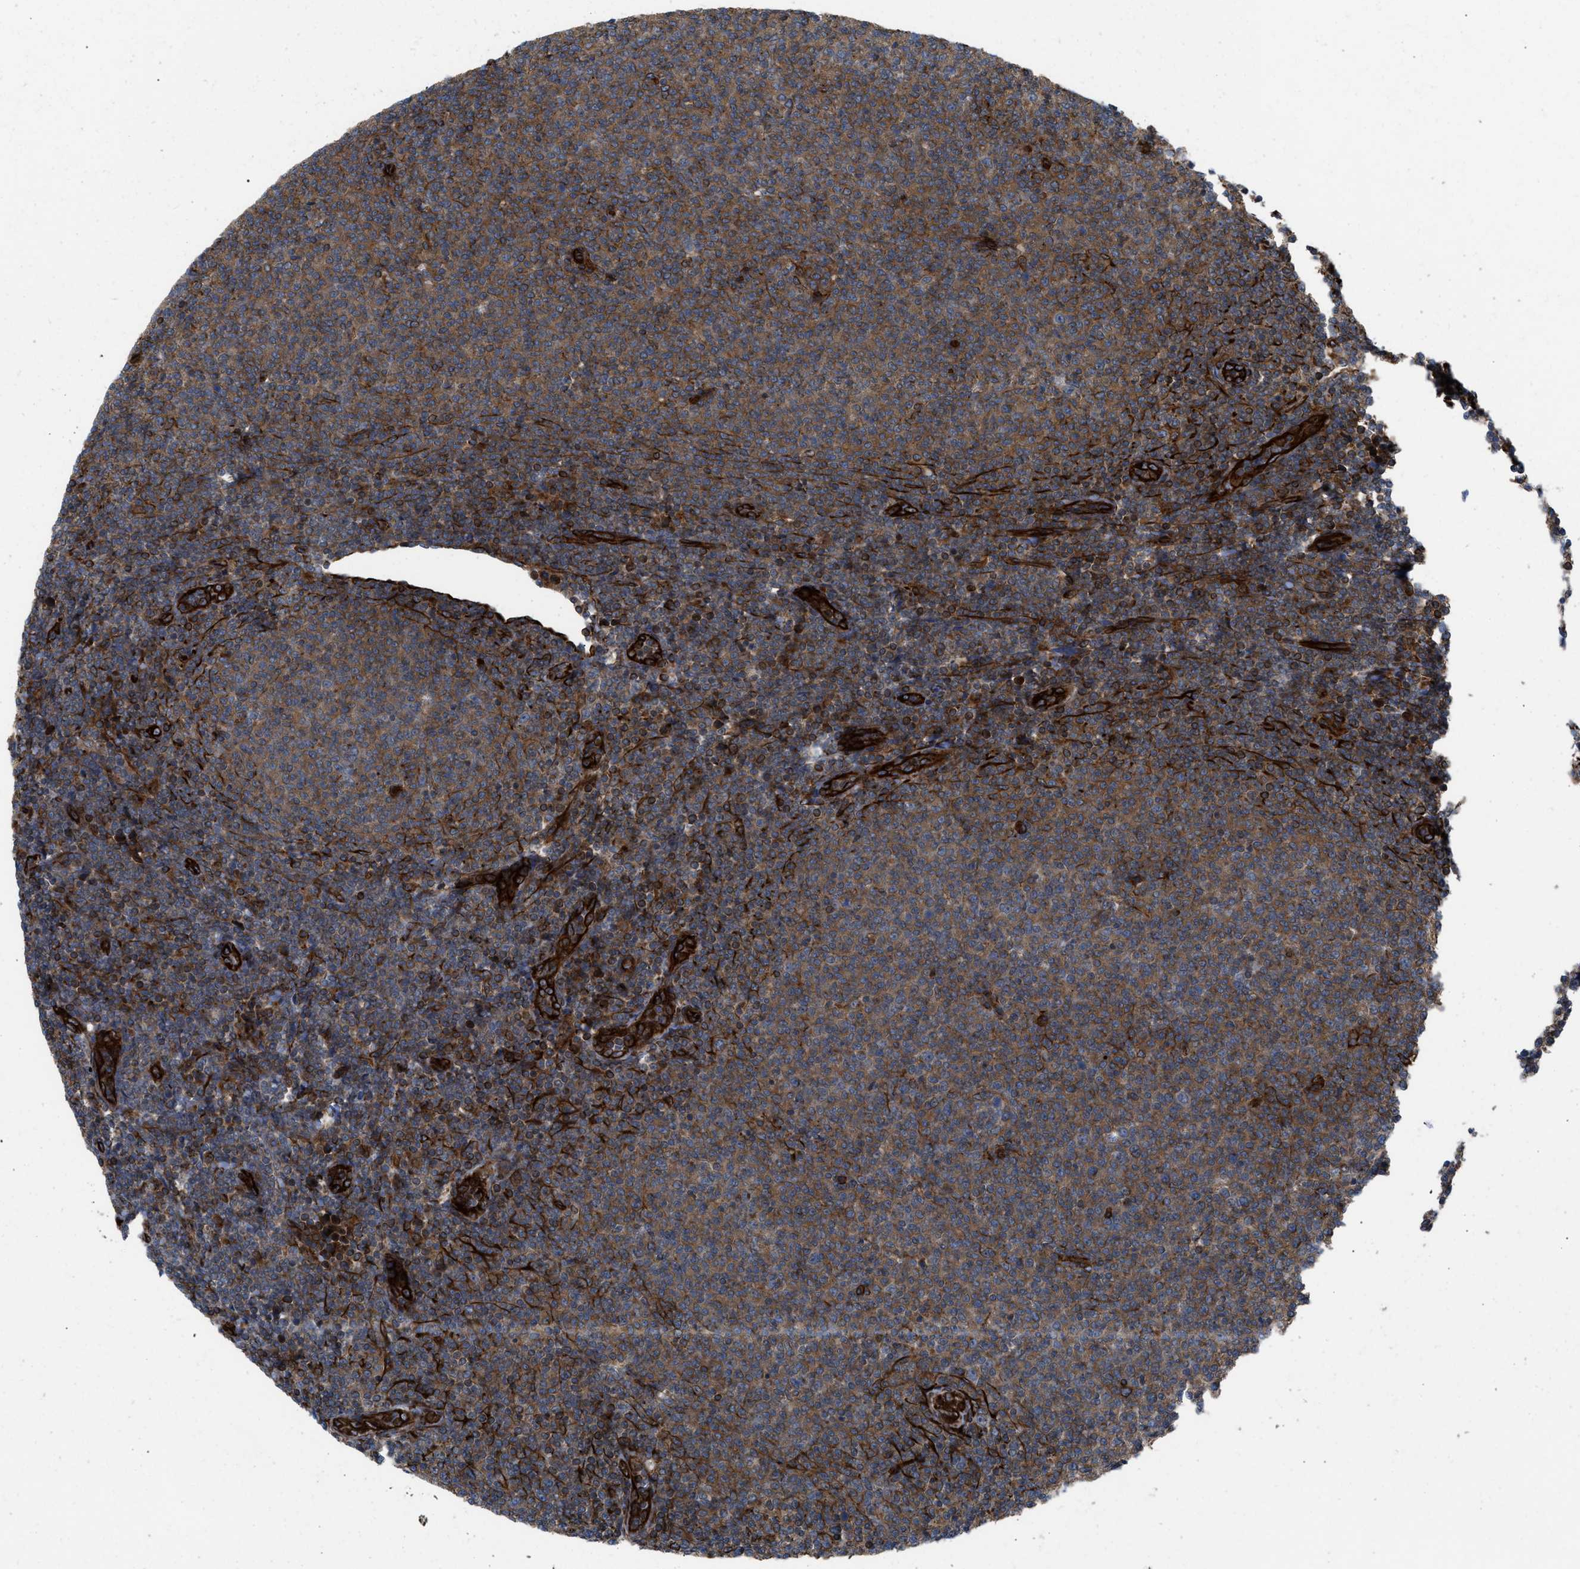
{"staining": {"intensity": "moderate", "quantity": "25%-75%", "location": "cytoplasmic/membranous"}, "tissue": "lymphoma", "cell_type": "Tumor cells", "image_type": "cancer", "snomed": [{"axis": "morphology", "description": "Malignant lymphoma, non-Hodgkin's type, Low grade"}, {"axis": "topography", "description": "Lymph node"}], "caption": "Malignant lymphoma, non-Hodgkin's type (low-grade) stained for a protein (brown) demonstrates moderate cytoplasmic/membranous positive positivity in about 25%-75% of tumor cells.", "gene": "PTPRE", "patient": {"sex": "male", "age": 66}}